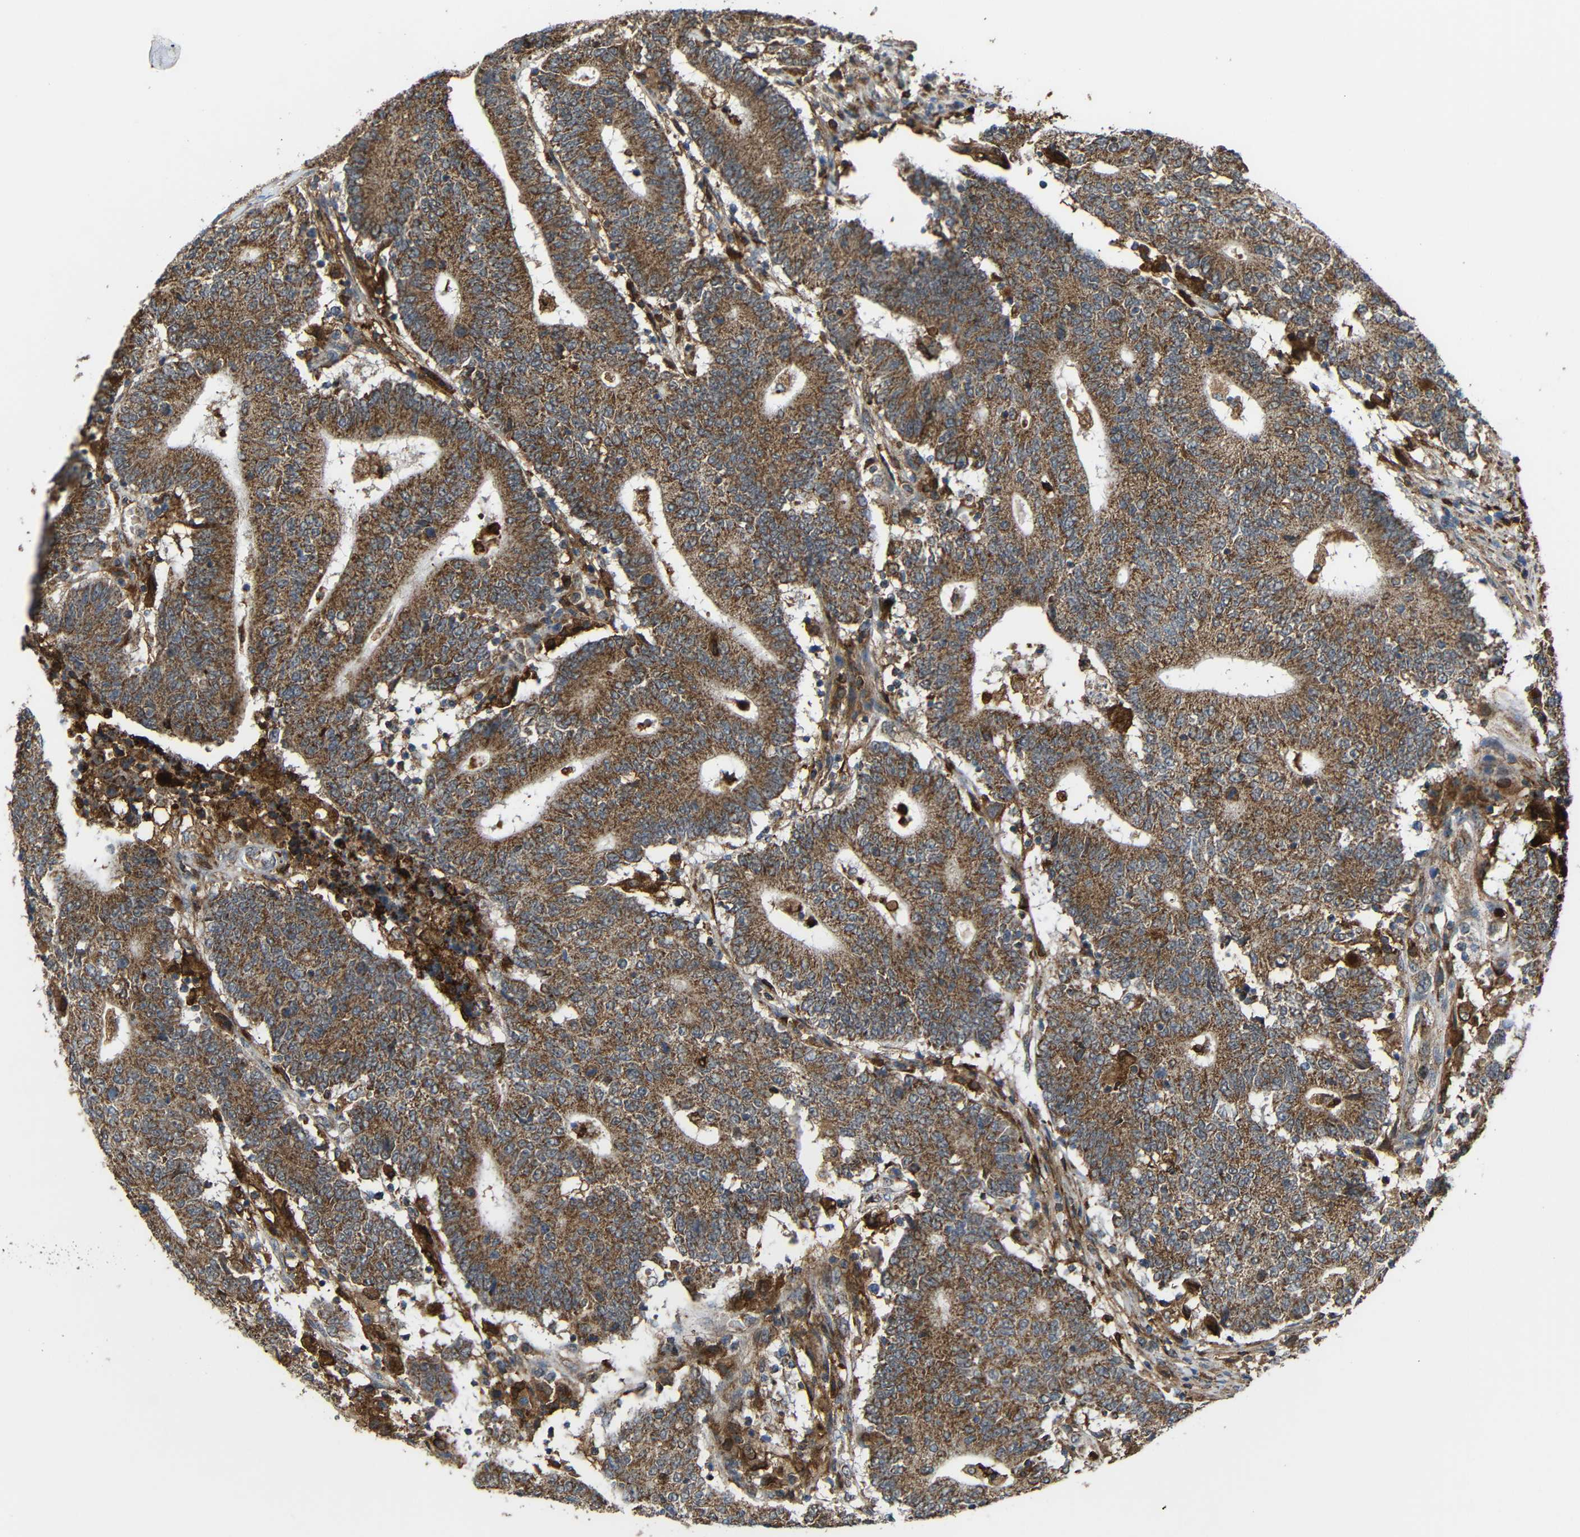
{"staining": {"intensity": "moderate", "quantity": ">75%", "location": "cytoplasmic/membranous"}, "tissue": "colorectal cancer", "cell_type": "Tumor cells", "image_type": "cancer", "snomed": [{"axis": "morphology", "description": "Normal tissue, NOS"}, {"axis": "morphology", "description": "Adenocarcinoma, NOS"}, {"axis": "topography", "description": "Colon"}], "caption": "Immunohistochemical staining of colorectal adenocarcinoma exhibits medium levels of moderate cytoplasmic/membranous protein positivity in about >75% of tumor cells. (DAB (3,3'-diaminobenzidine) IHC, brown staining for protein, blue staining for nuclei).", "gene": "C1GALT1", "patient": {"sex": "female", "age": 75}}